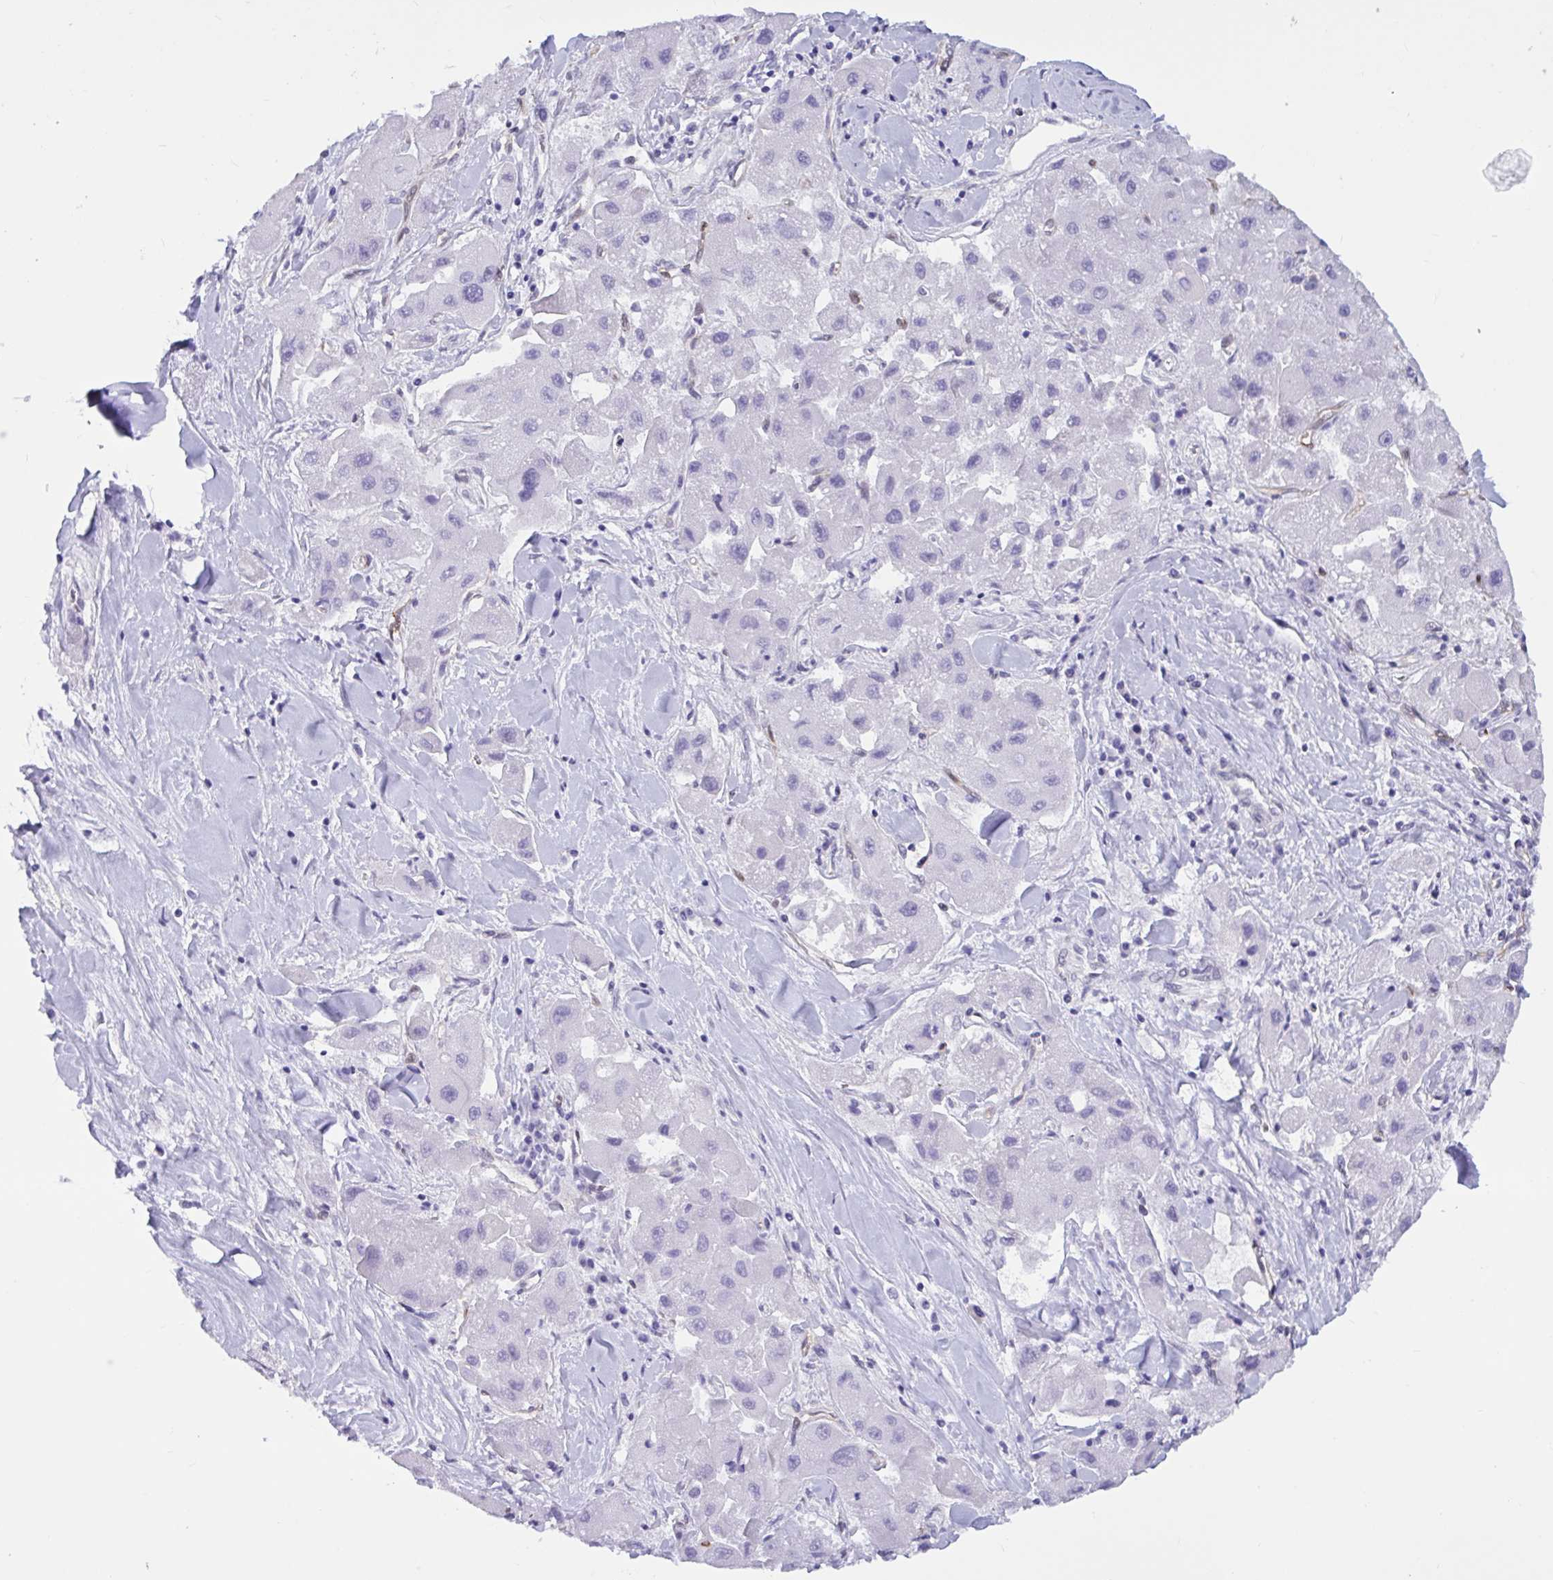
{"staining": {"intensity": "negative", "quantity": "none", "location": "none"}, "tissue": "liver cancer", "cell_type": "Tumor cells", "image_type": "cancer", "snomed": [{"axis": "morphology", "description": "Carcinoma, Hepatocellular, NOS"}, {"axis": "topography", "description": "Liver"}], "caption": "Human liver hepatocellular carcinoma stained for a protein using IHC reveals no positivity in tumor cells.", "gene": "EML1", "patient": {"sex": "male", "age": 24}}